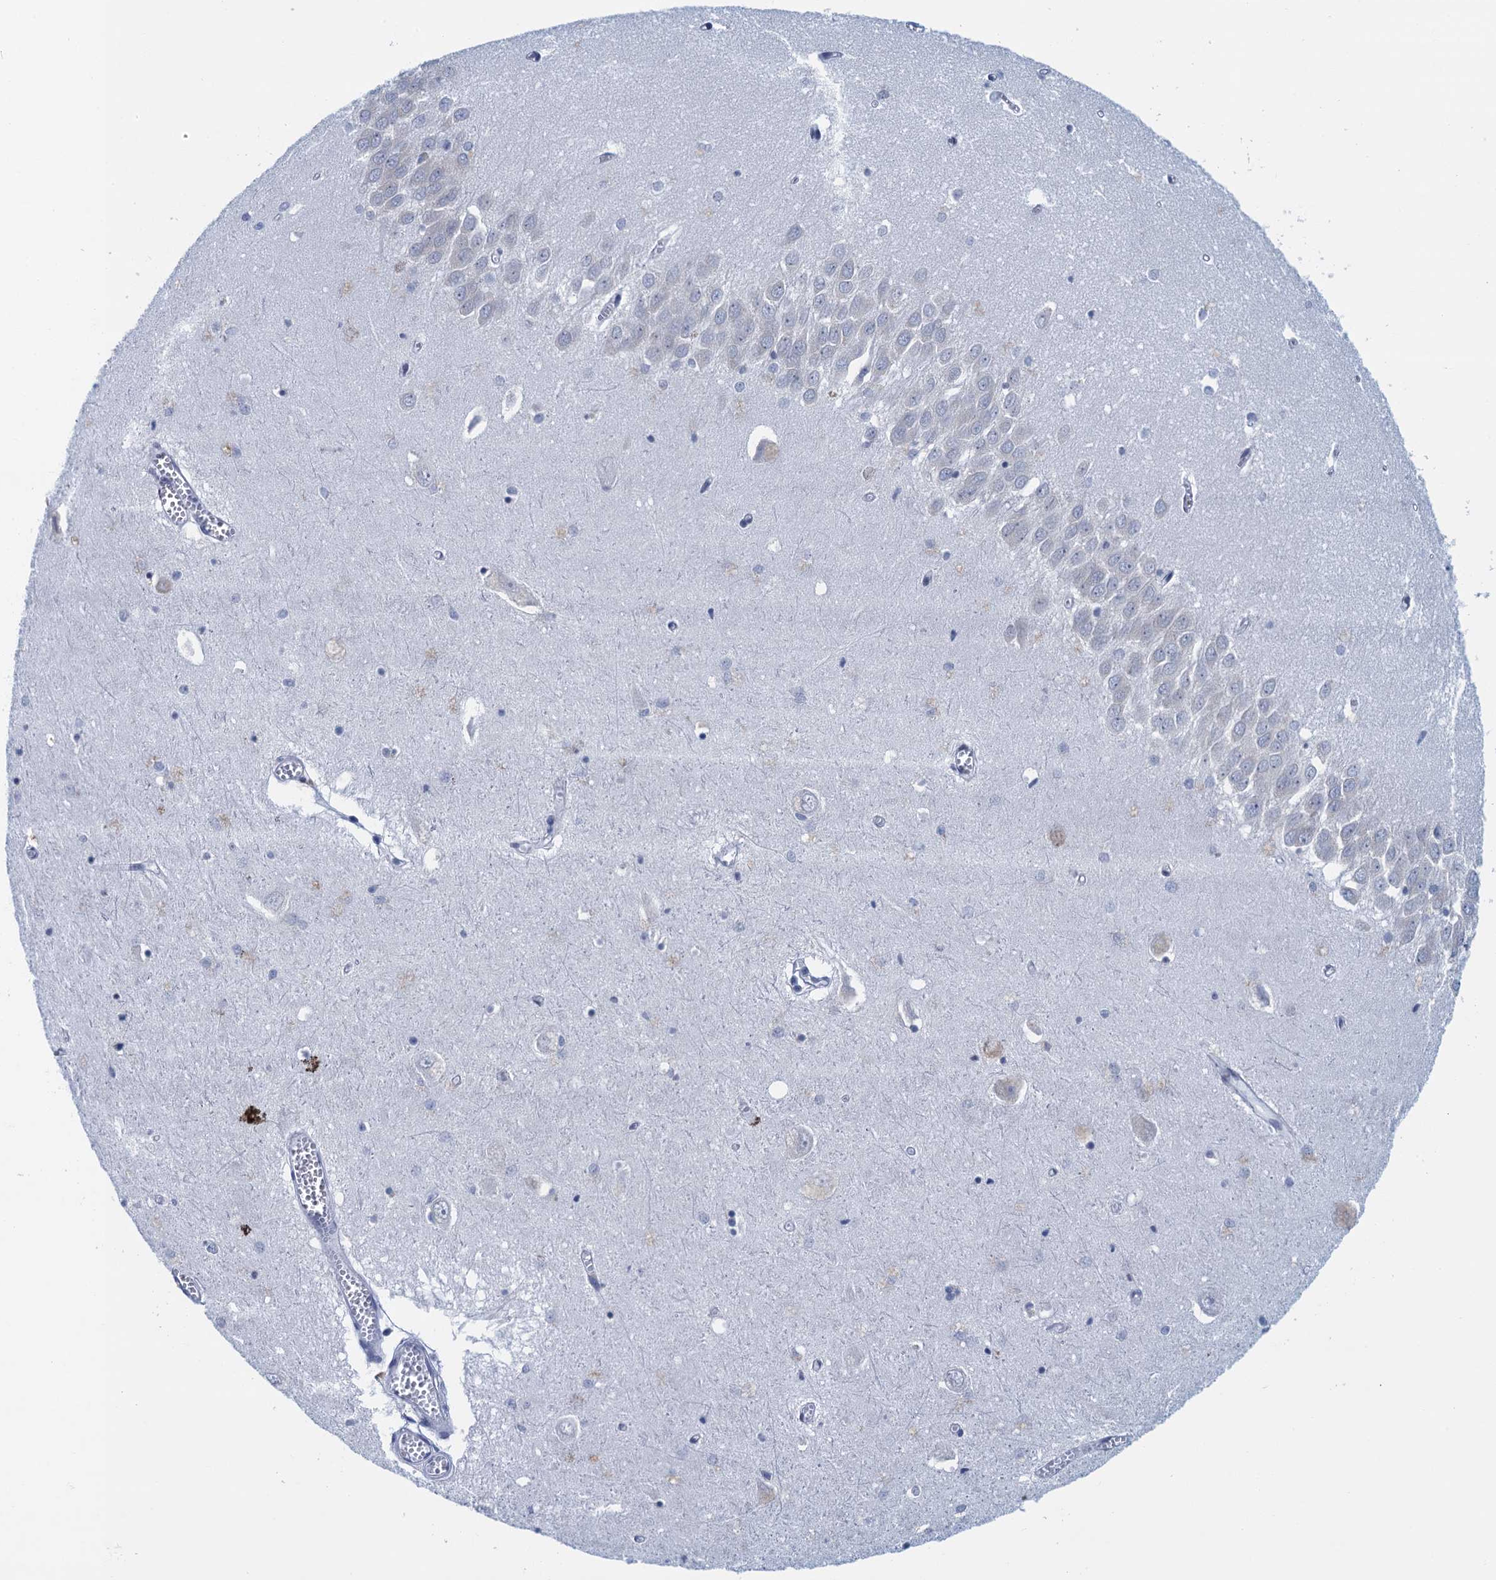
{"staining": {"intensity": "negative", "quantity": "none", "location": "none"}, "tissue": "hippocampus", "cell_type": "Glial cells", "image_type": "normal", "snomed": [{"axis": "morphology", "description": "Normal tissue, NOS"}, {"axis": "topography", "description": "Hippocampus"}], "caption": "DAB immunohistochemical staining of normal hippocampus displays no significant expression in glial cells.", "gene": "EPS8L1", "patient": {"sex": "male", "age": 70}}